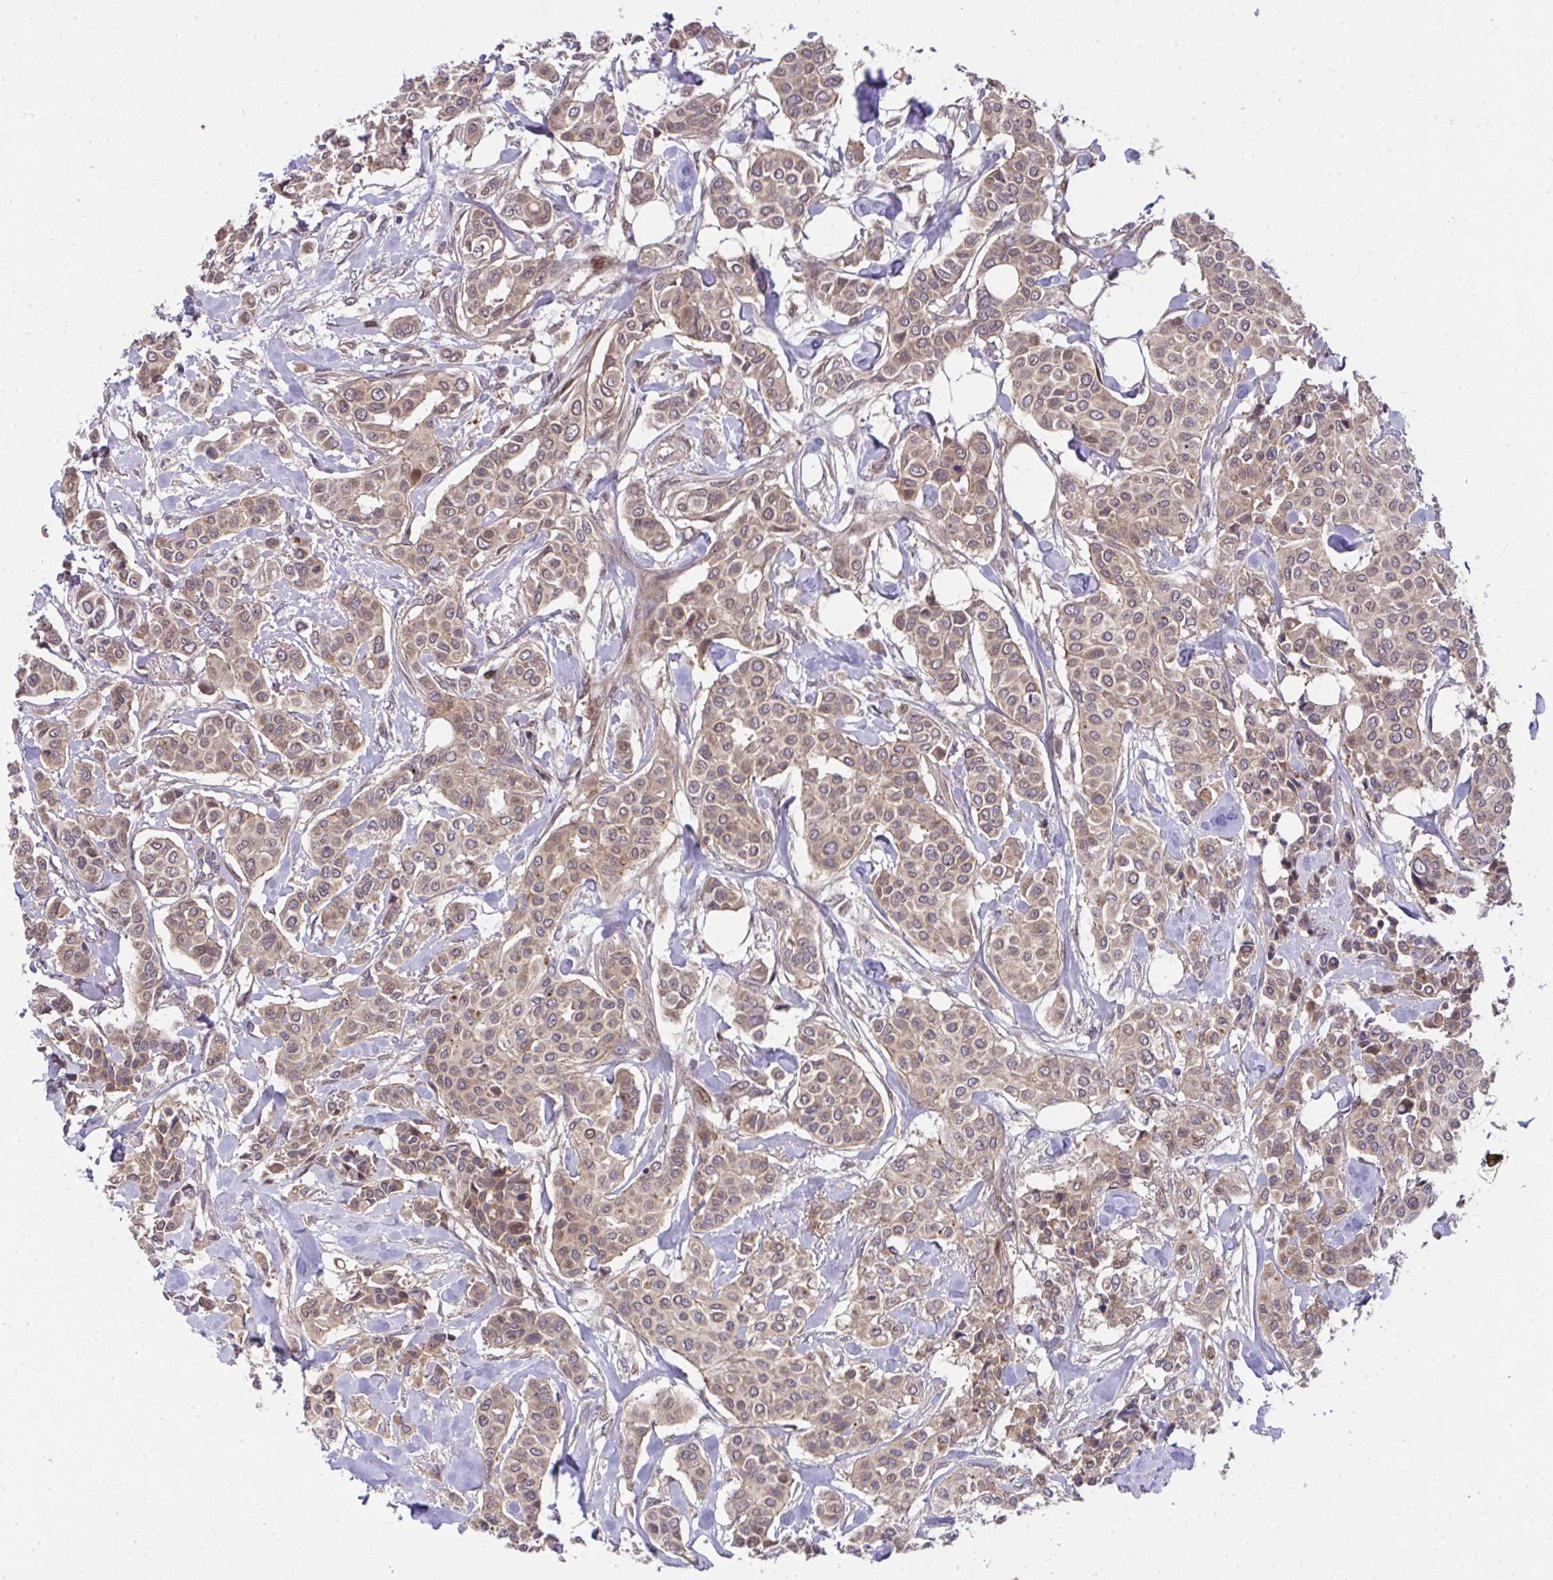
{"staining": {"intensity": "moderate", "quantity": ">75%", "location": "cytoplasmic/membranous,nuclear"}, "tissue": "breast cancer", "cell_type": "Tumor cells", "image_type": "cancer", "snomed": [{"axis": "morphology", "description": "Lobular carcinoma"}, {"axis": "topography", "description": "Breast"}], "caption": "Brown immunohistochemical staining in lobular carcinoma (breast) displays moderate cytoplasmic/membranous and nuclear positivity in about >75% of tumor cells.", "gene": "RDH14", "patient": {"sex": "female", "age": 51}}